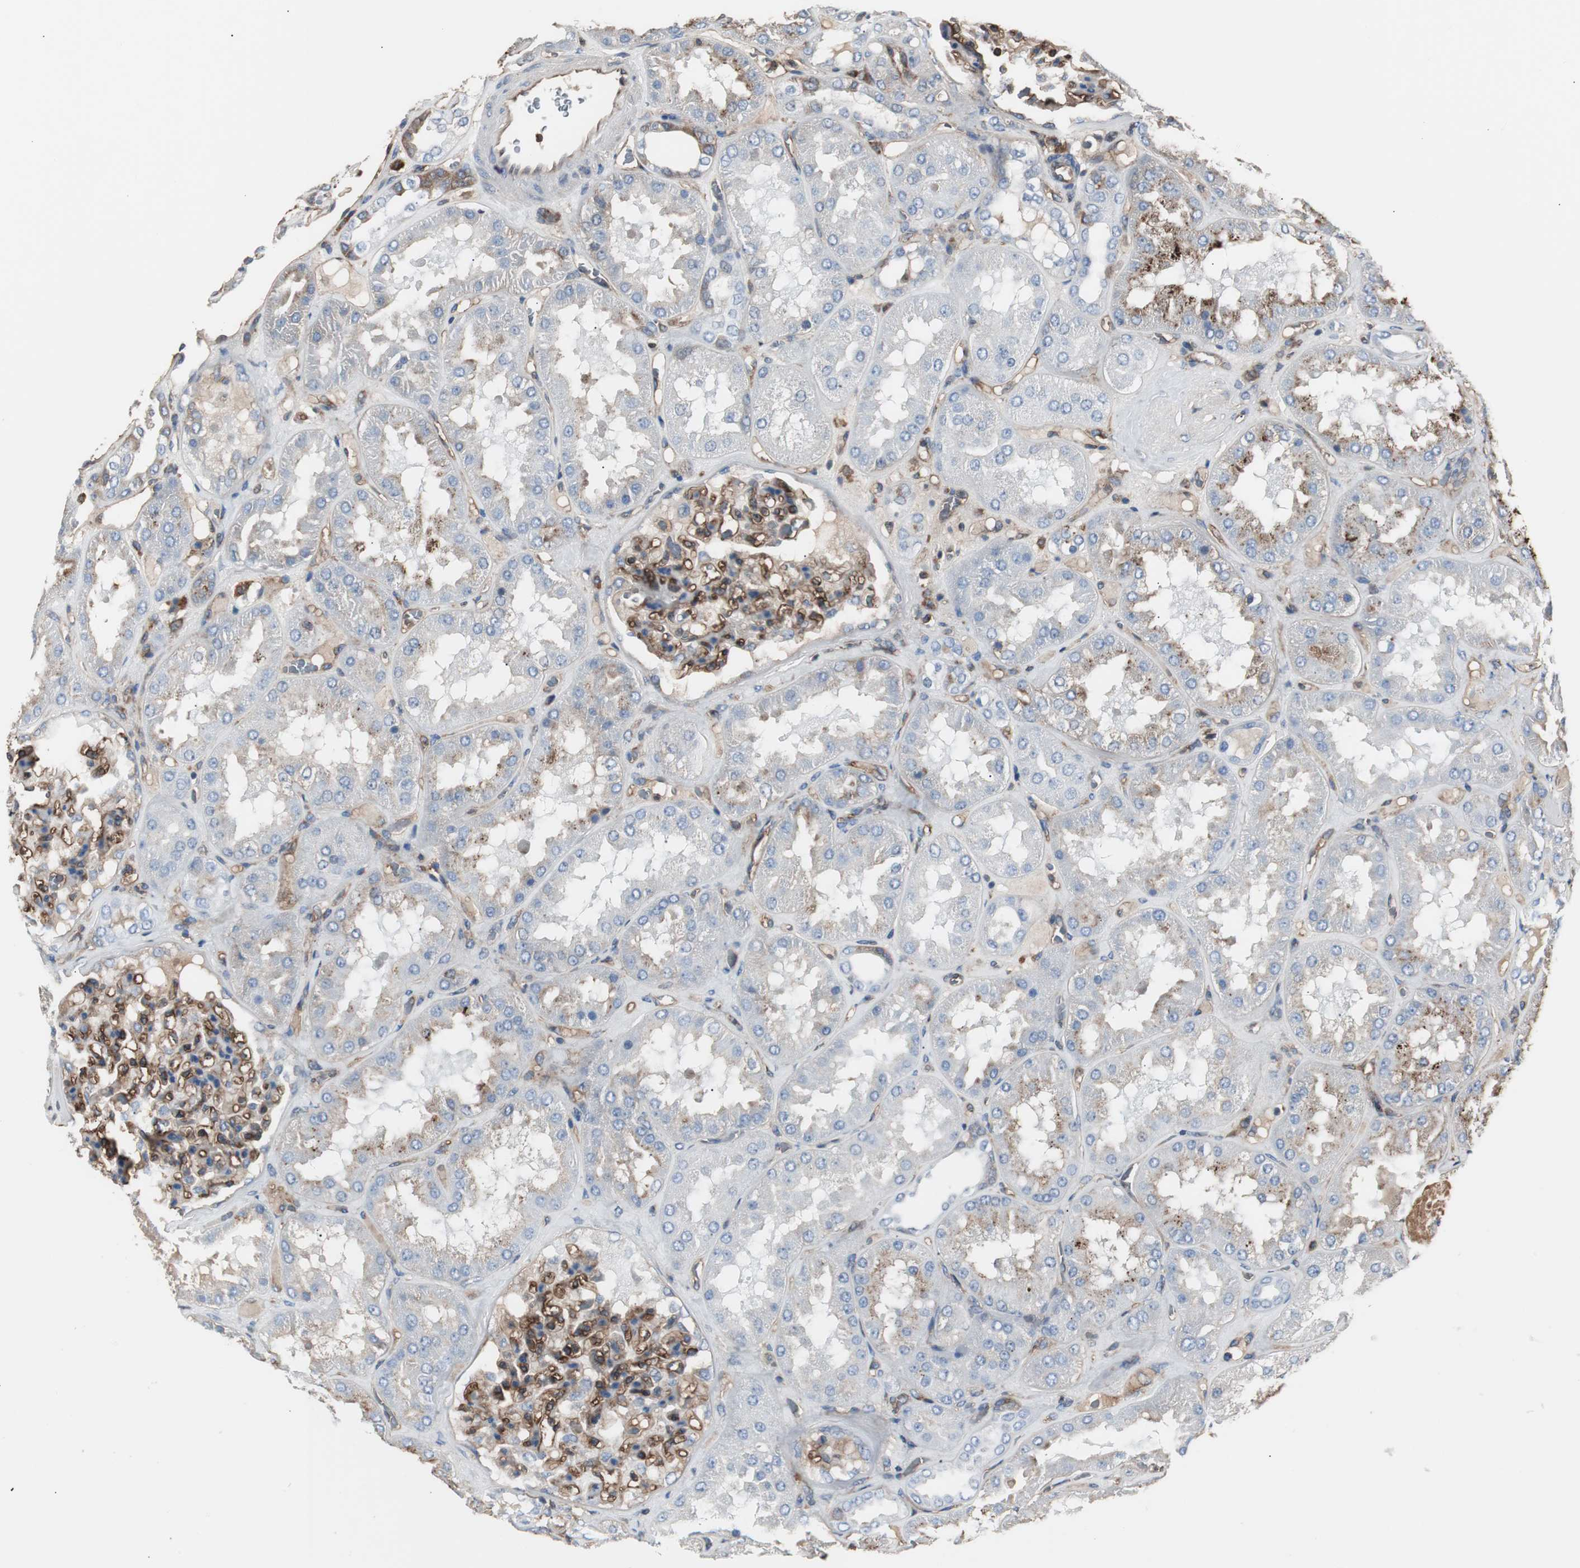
{"staining": {"intensity": "strong", "quantity": ">75%", "location": "cytoplasmic/membranous"}, "tissue": "kidney", "cell_type": "Cells in glomeruli", "image_type": "normal", "snomed": [{"axis": "morphology", "description": "Normal tissue, NOS"}, {"axis": "topography", "description": "Kidney"}], "caption": "Normal kidney reveals strong cytoplasmic/membranous expression in approximately >75% of cells in glomeruli, visualized by immunohistochemistry. The protein is stained brown, and the nuclei are stained in blue (DAB IHC with brightfield microscopy, high magnification).", "gene": "B2M", "patient": {"sex": "female", "age": 56}}